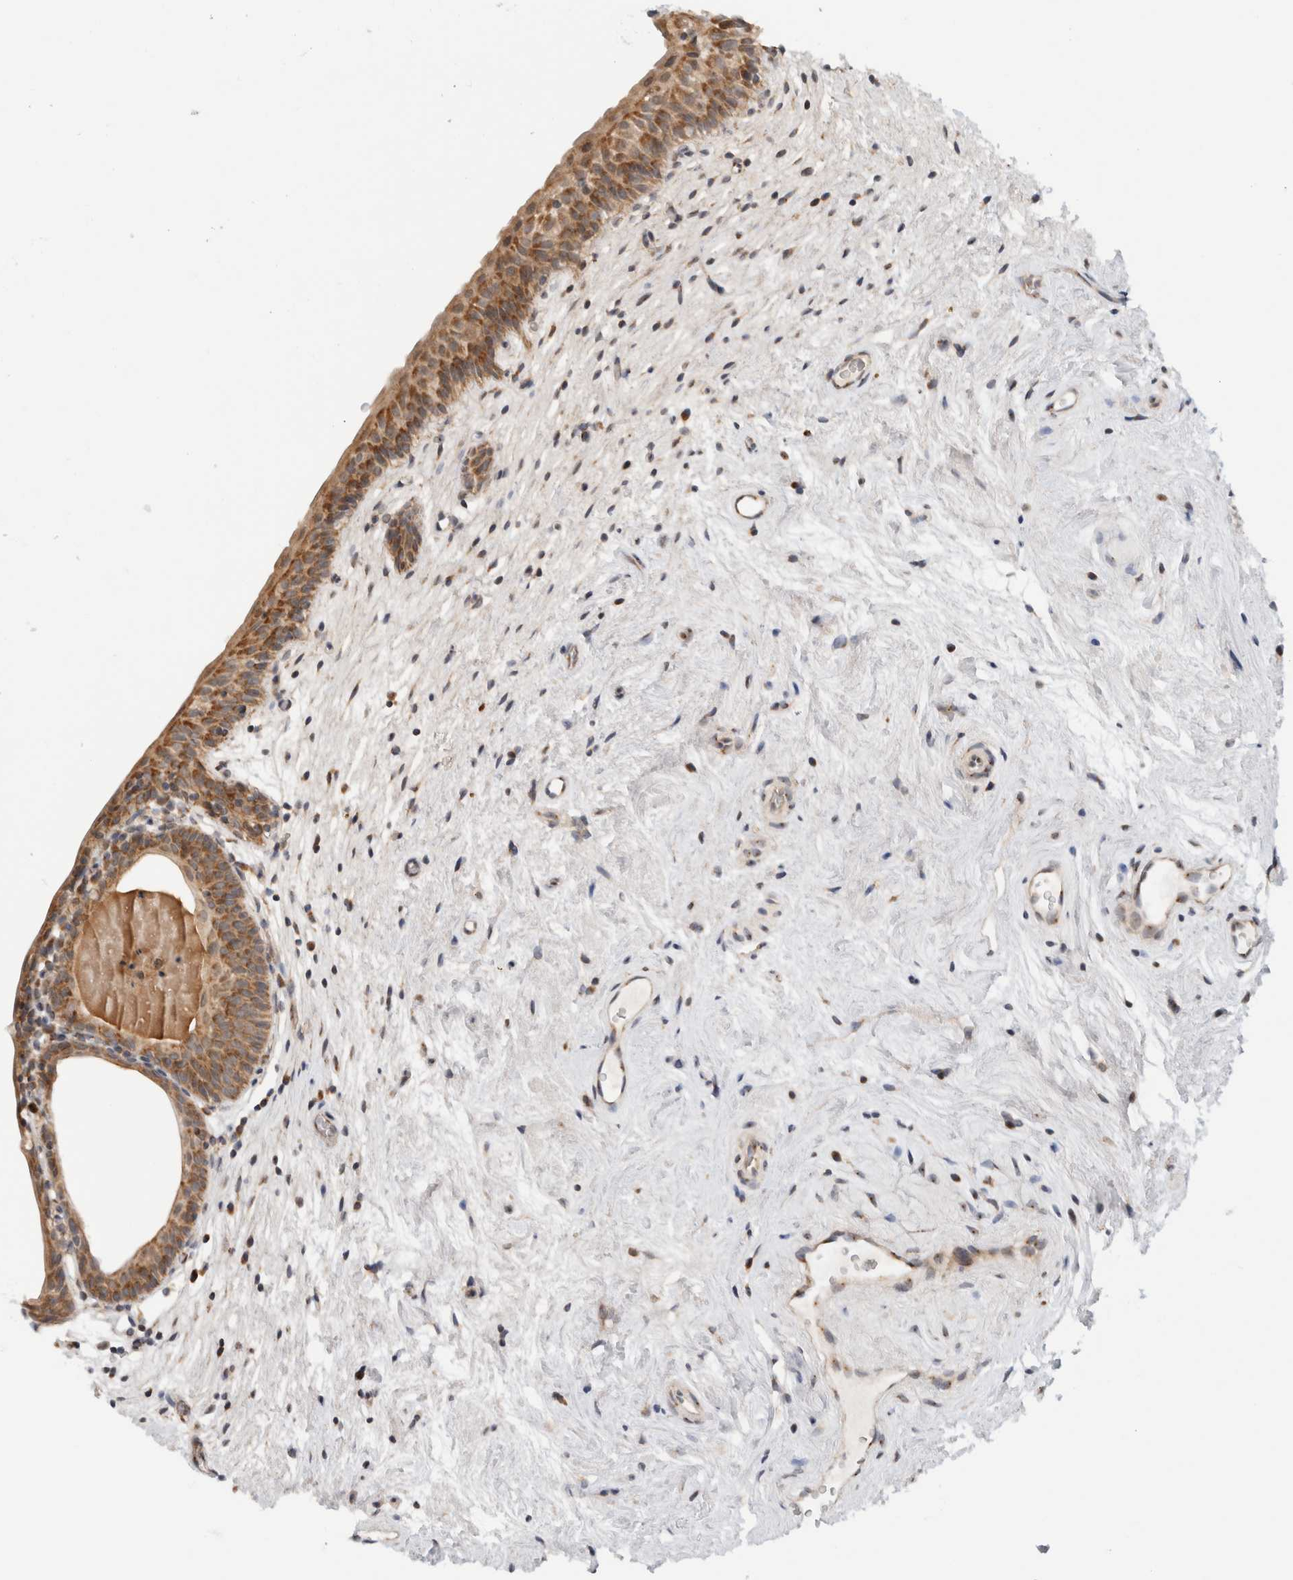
{"staining": {"intensity": "moderate", "quantity": ">75%", "location": "cytoplasmic/membranous"}, "tissue": "urinary bladder", "cell_type": "Urothelial cells", "image_type": "normal", "snomed": [{"axis": "morphology", "description": "Normal tissue, NOS"}, {"axis": "topography", "description": "Urinary bladder"}], "caption": "Immunohistochemistry image of benign urinary bladder stained for a protein (brown), which reveals medium levels of moderate cytoplasmic/membranous staining in approximately >75% of urothelial cells.", "gene": "CMC2", "patient": {"sex": "male", "age": 83}}